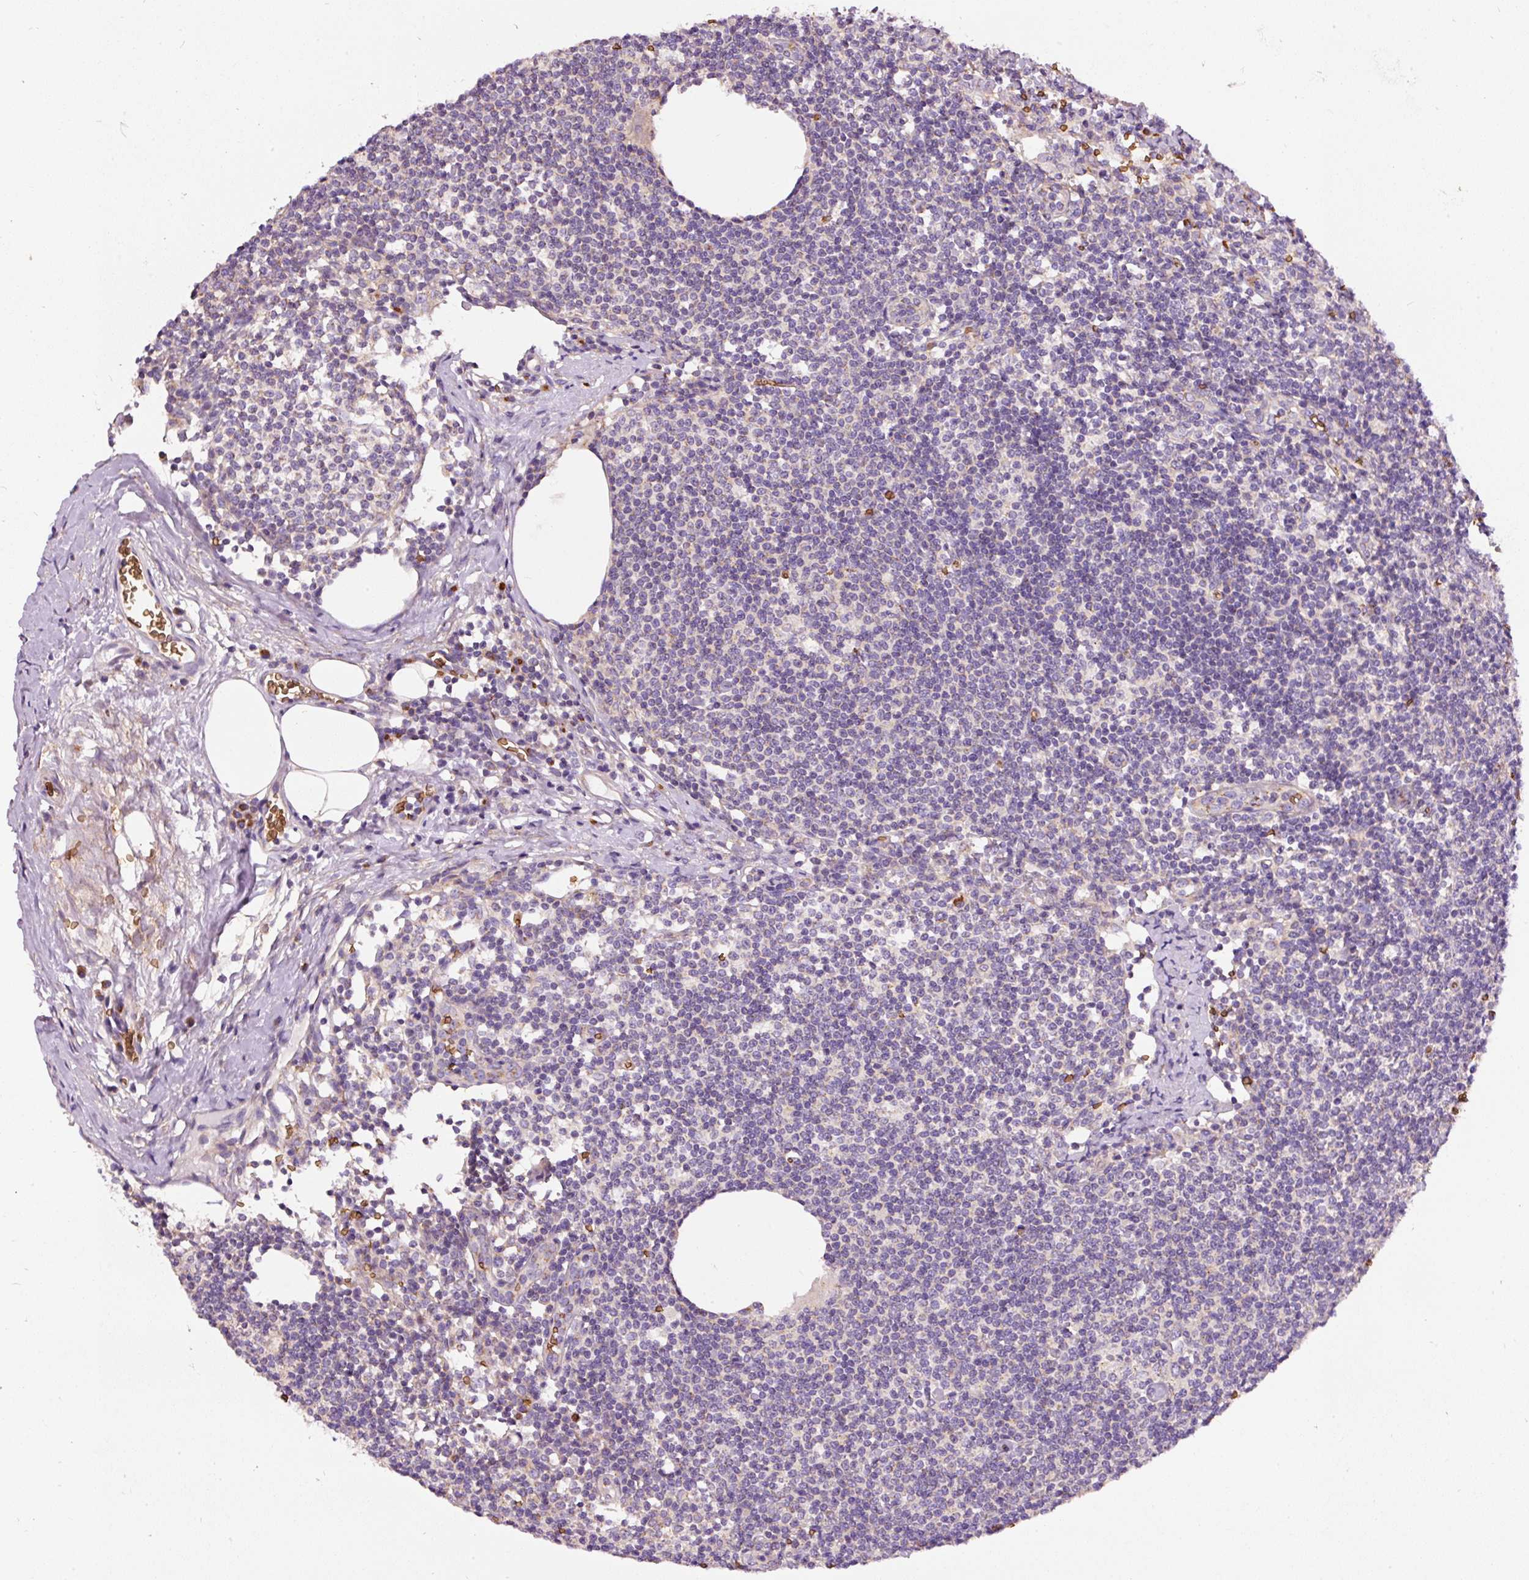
{"staining": {"intensity": "strong", "quantity": "<25%", "location": "cytoplasmic/membranous"}, "tissue": "lymph node", "cell_type": "Germinal center cells", "image_type": "normal", "snomed": [{"axis": "morphology", "description": "Normal tissue, NOS"}, {"axis": "topography", "description": "Lymph node"}], "caption": "Germinal center cells reveal strong cytoplasmic/membranous positivity in about <25% of cells in normal lymph node. (Brightfield microscopy of DAB IHC at high magnification).", "gene": "PRRC2A", "patient": {"sex": "female", "age": 59}}